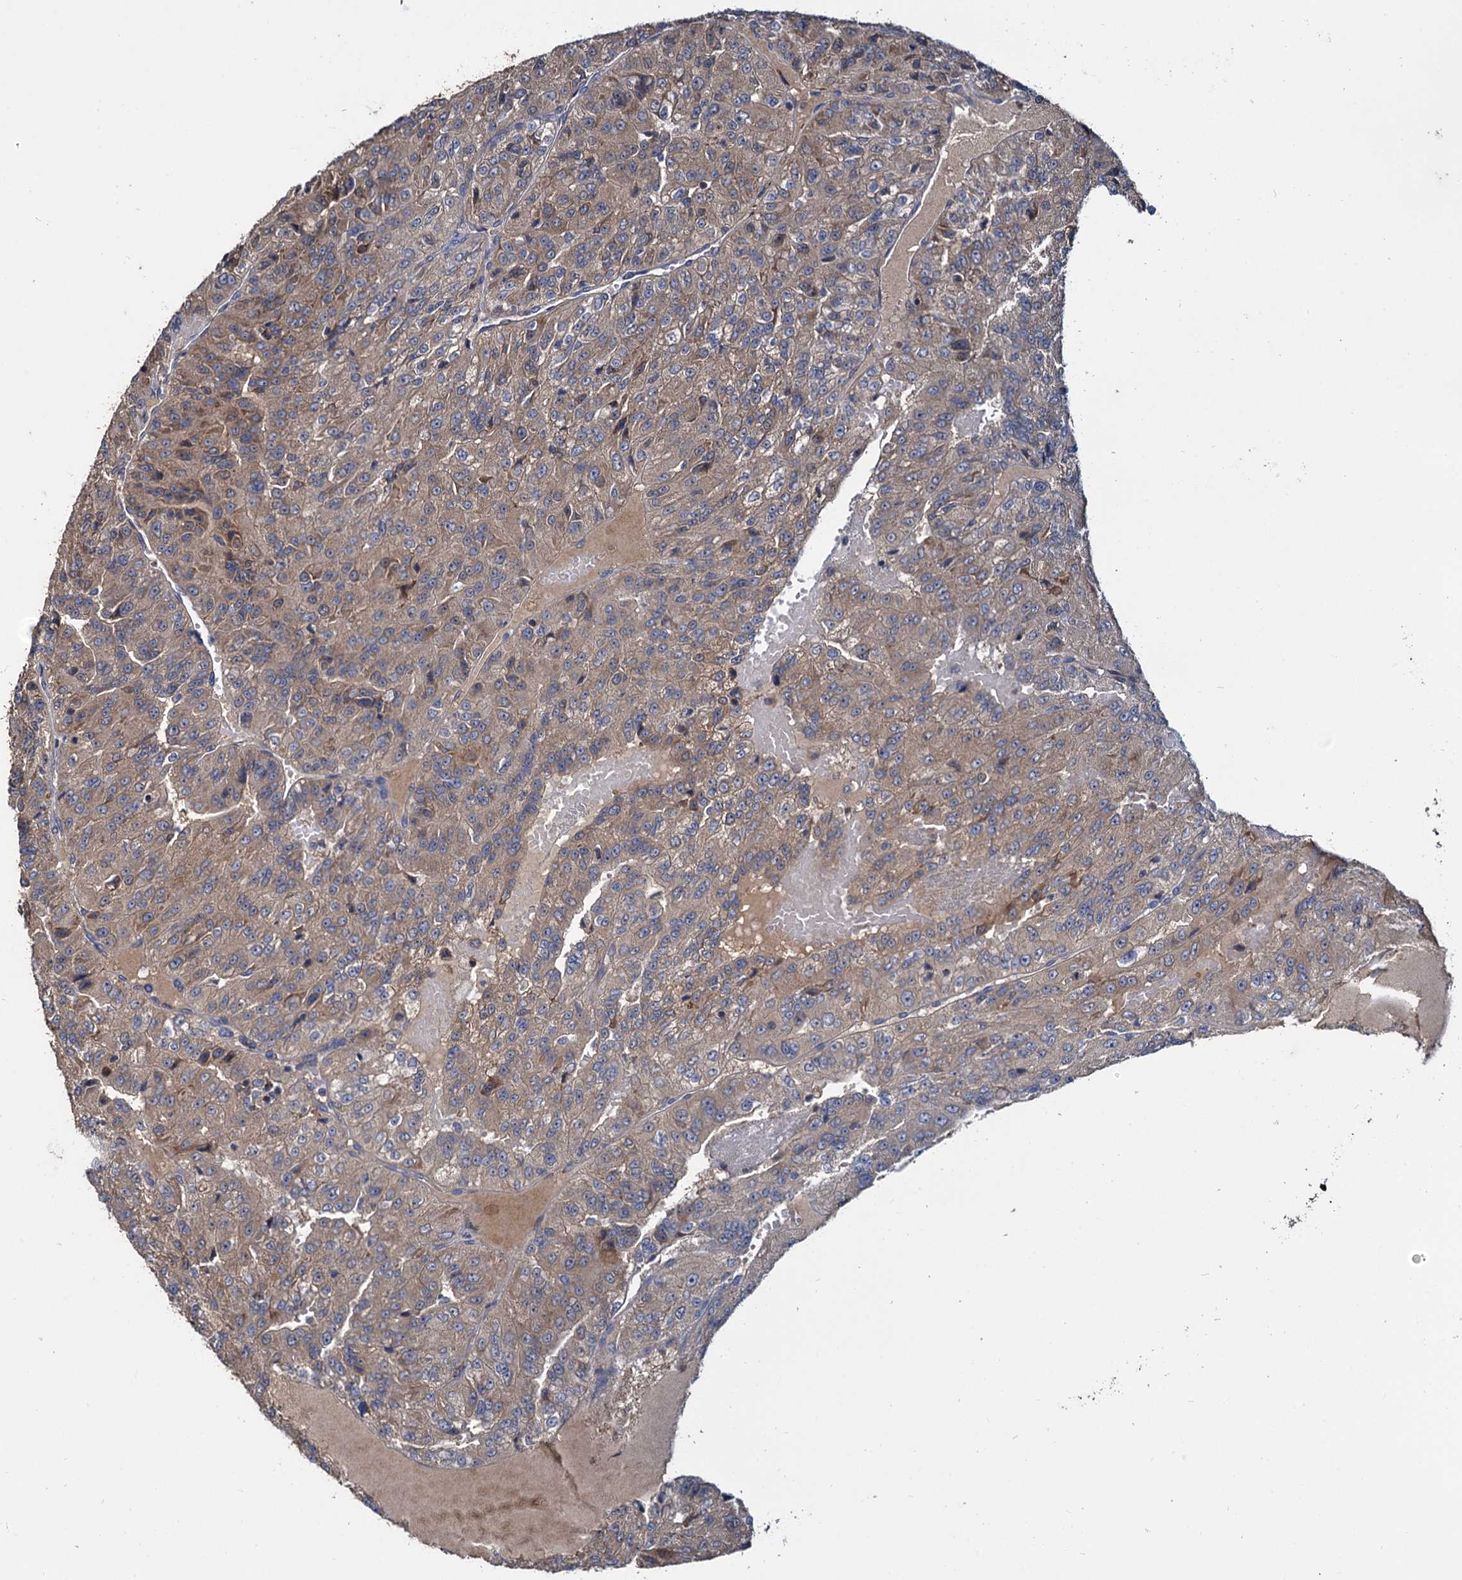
{"staining": {"intensity": "weak", "quantity": ">75%", "location": "cytoplasmic/membranous"}, "tissue": "renal cancer", "cell_type": "Tumor cells", "image_type": "cancer", "snomed": [{"axis": "morphology", "description": "Adenocarcinoma, NOS"}, {"axis": "topography", "description": "Kidney"}], "caption": "Protein analysis of adenocarcinoma (renal) tissue displays weak cytoplasmic/membranous positivity in about >75% of tumor cells.", "gene": "CEP192", "patient": {"sex": "female", "age": 63}}